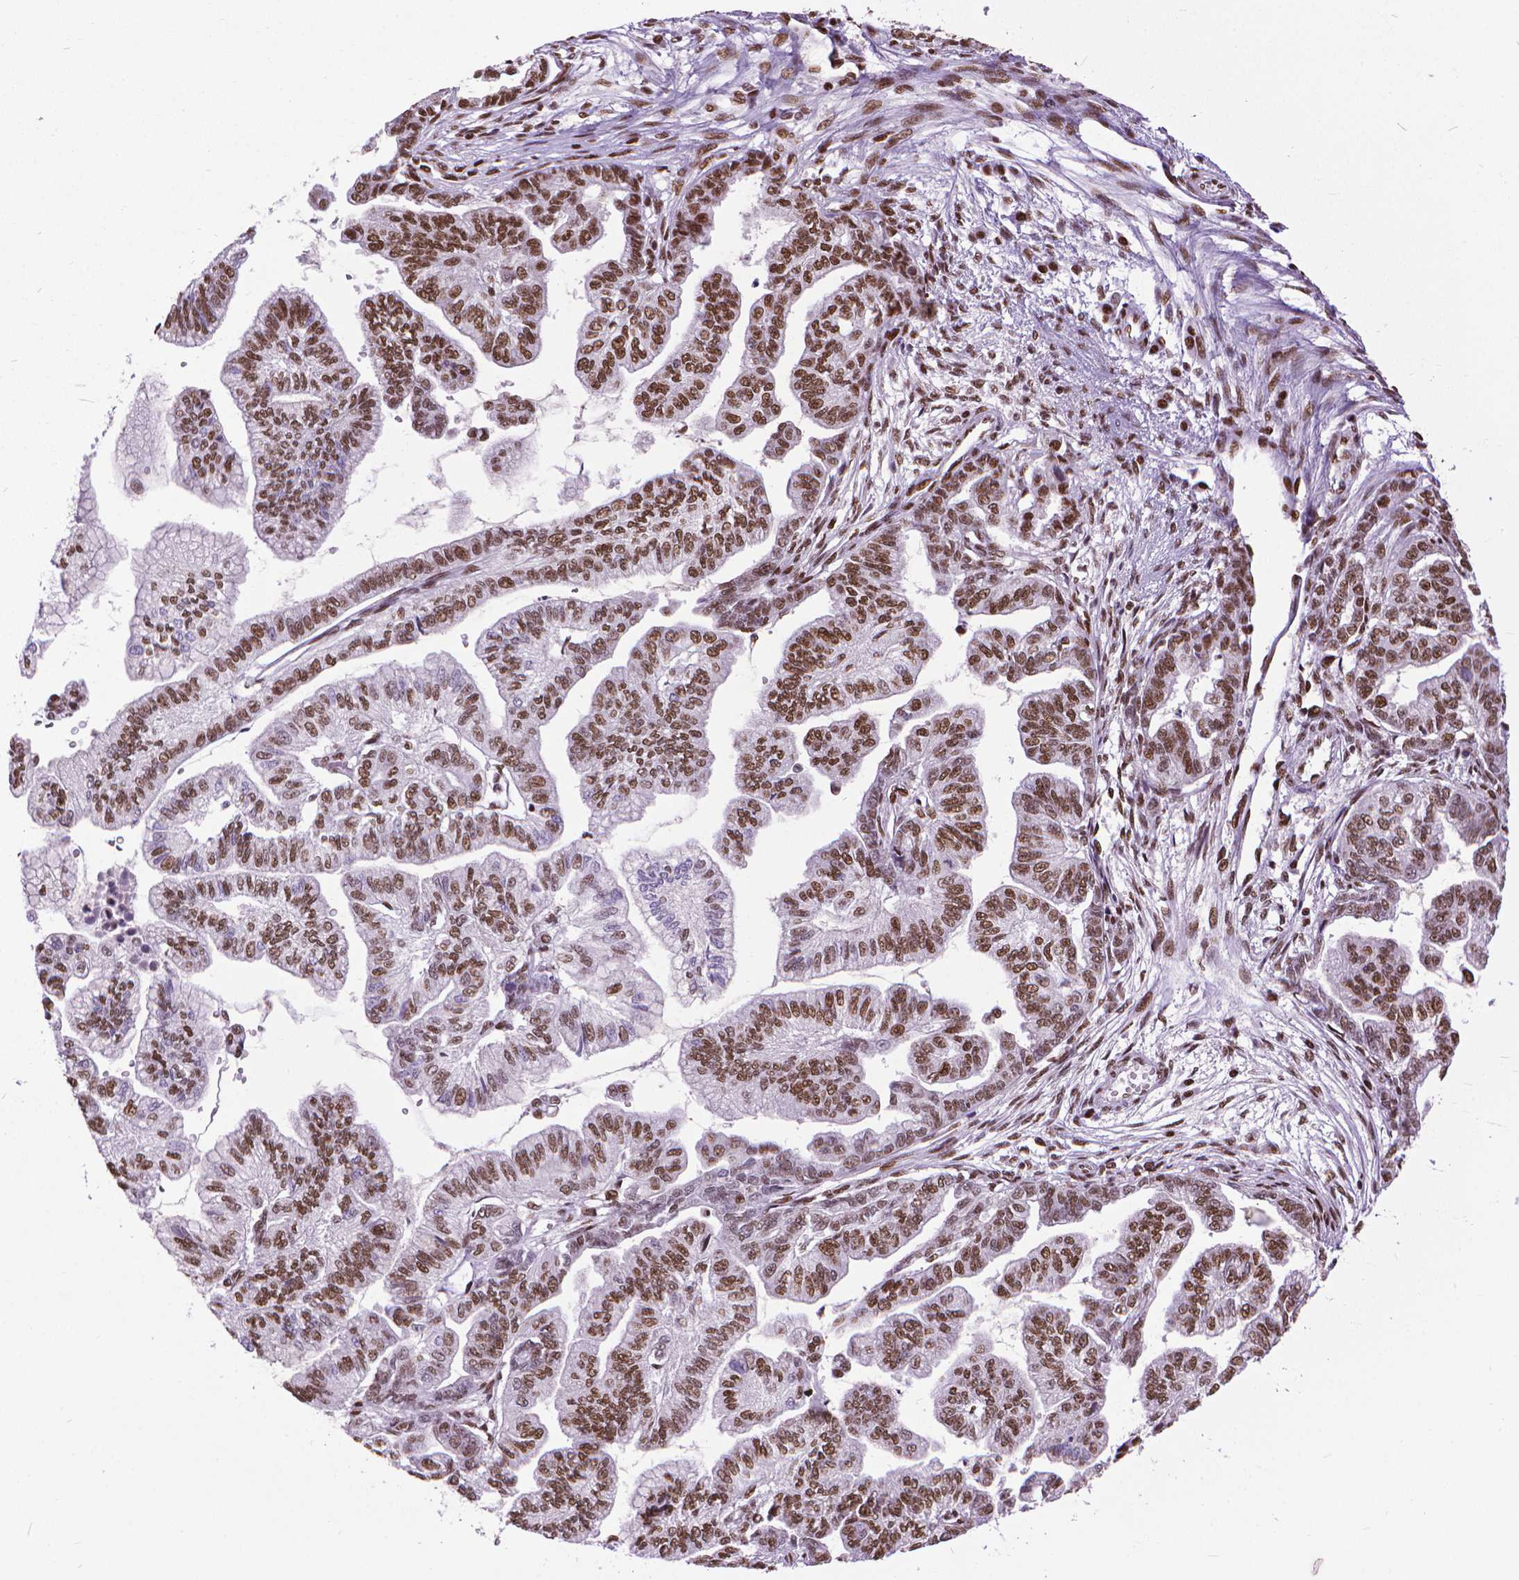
{"staining": {"intensity": "moderate", "quantity": ">75%", "location": "nuclear"}, "tissue": "stomach cancer", "cell_type": "Tumor cells", "image_type": "cancer", "snomed": [{"axis": "morphology", "description": "Adenocarcinoma, NOS"}, {"axis": "topography", "description": "Stomach"}], "caption": "An immunohistochemistry (IHC) photomicrograph of neoplastic tissue is shown. Protein staining in brown highlights moderate nuclear positivity in stomach cancer within tumor cells. The staining was performed using DAB, with brown indicating positive protein expression. Nuclei are stained blue with hematoxylin.", "gene": "AKAP8", "patient": {"sex": "male", "age": 83}}